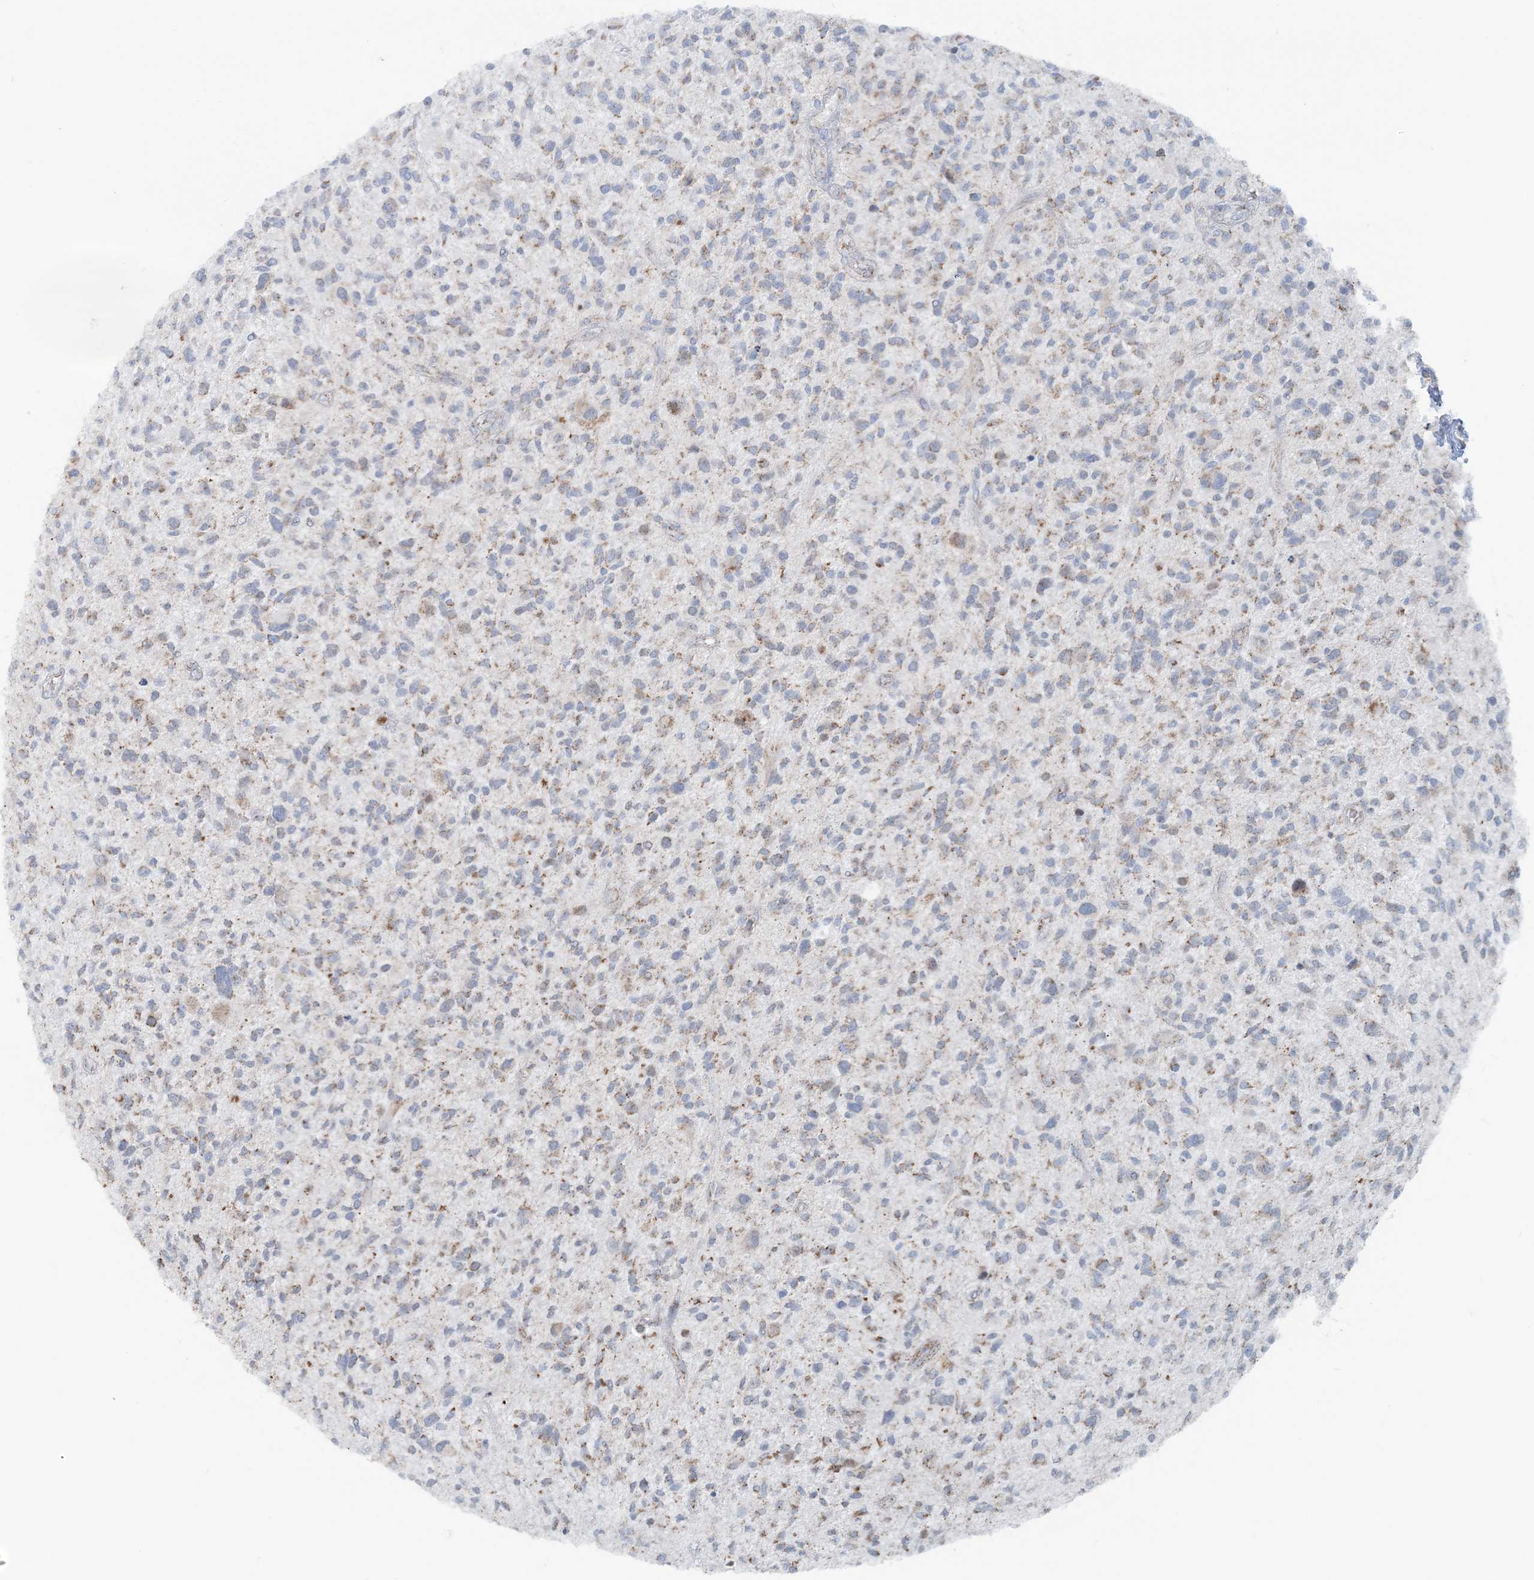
{"staining": {"intensity": "weak", "quantity": "<25%", "location": "cytoplasmic/membranous"}, "tissue": "glioma", "cell_type": "Tumor cells", "image_type": "cancer", "snomed": [{"axis": "morphology", "description": "Glioma, malignant, High grade"}, {"axis": "topography", "description": "Brain"}], "caption": "Tumor cells show no significant protein positivity in glioma.", "gene": "PCCB", "patient": {"sex": "male", "age": 47}}